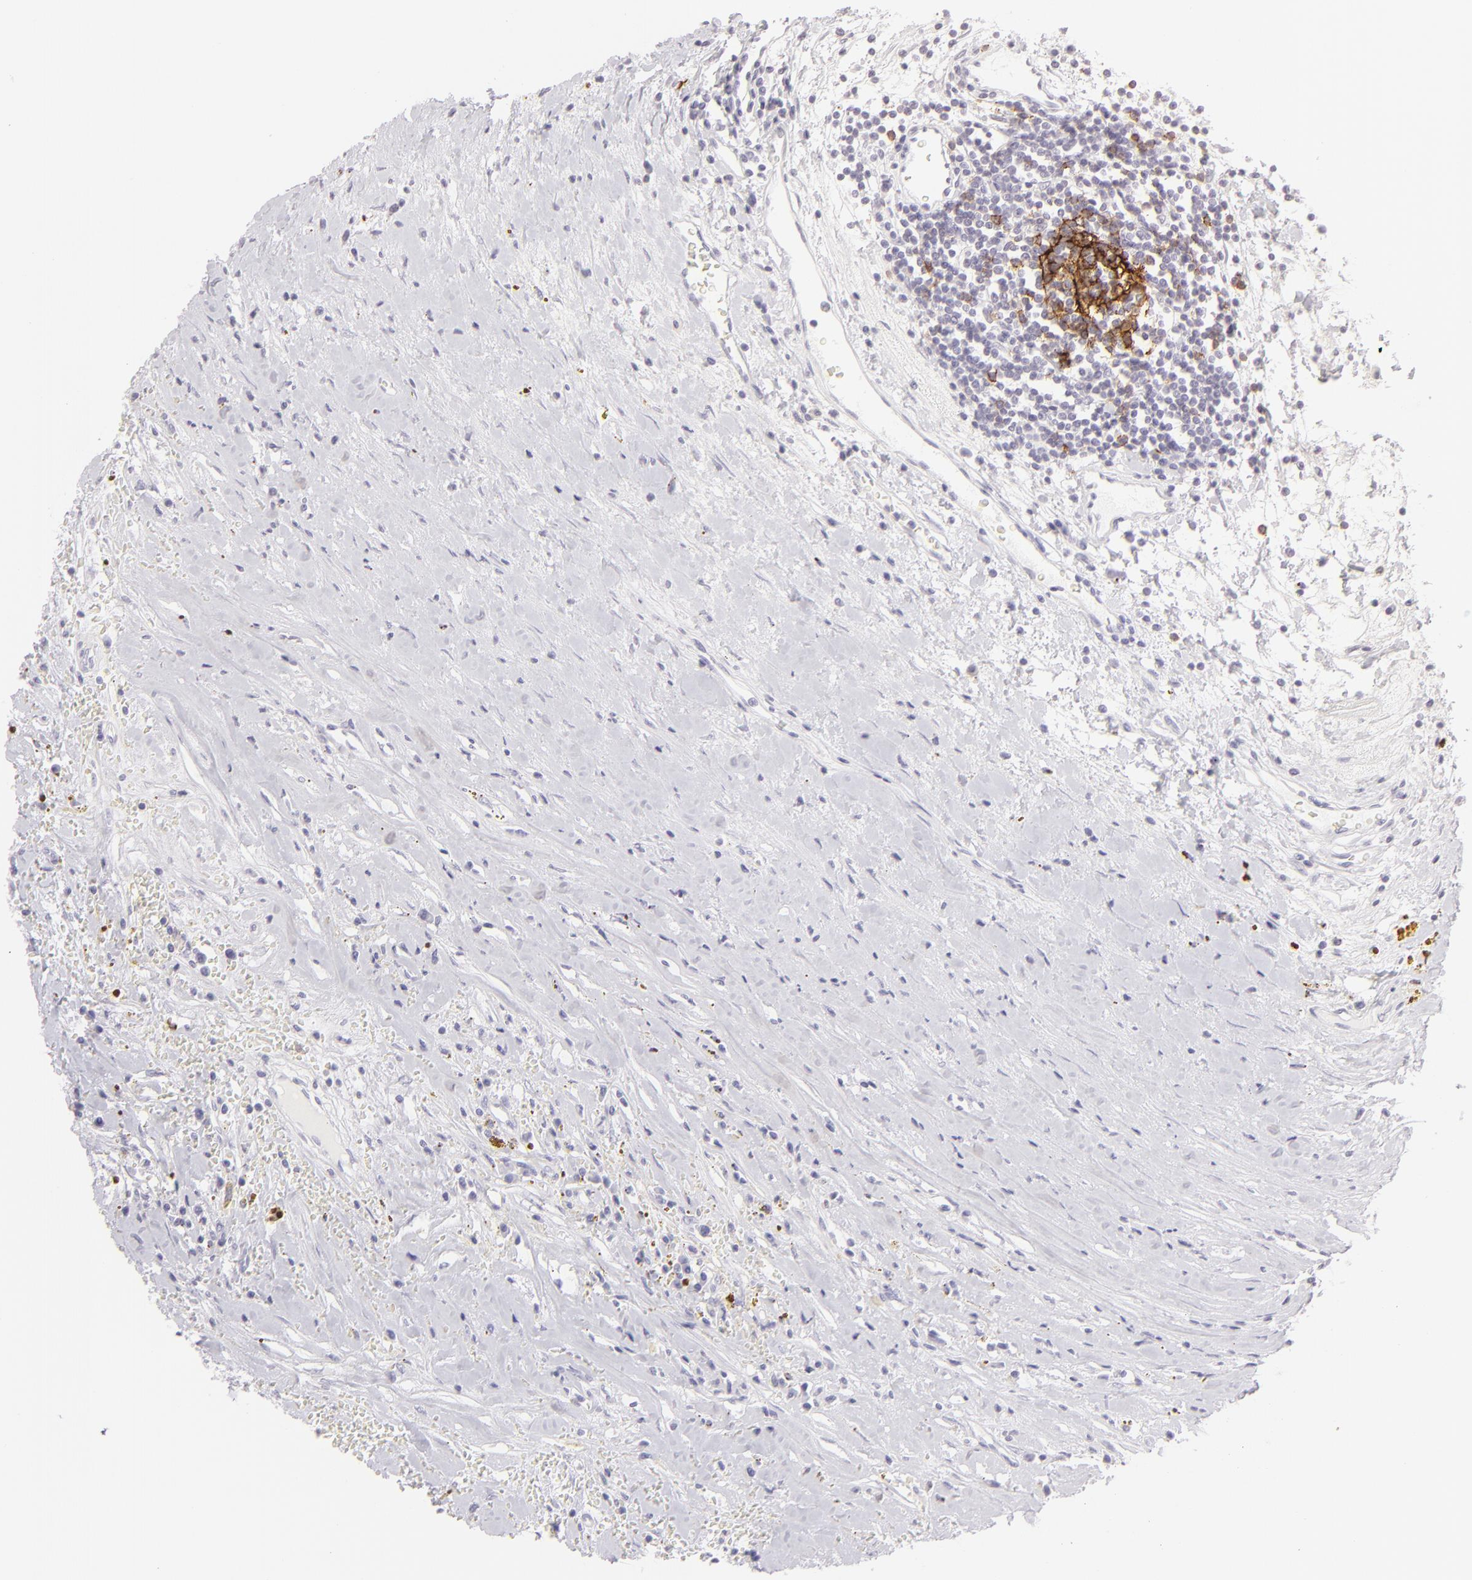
{"staining": {"intensity": "negative", "quantity": "none", "location": "none"}, "tissue": "renal cancer", "cell_type": "Tumor cells", "image_type": "cancer", "snomed": [{"axis": "morphology", "description": "Adenocarcinoma, NOS"}, {"axis": "topography", "description": "Kidney"}], "caption": "The histopathology image demonstrates no significant positivity in tumor cells of renal cancer (adenocarcinoma).", "gene": "FCER2", "patient": {"sex": "male", "age": 82}}